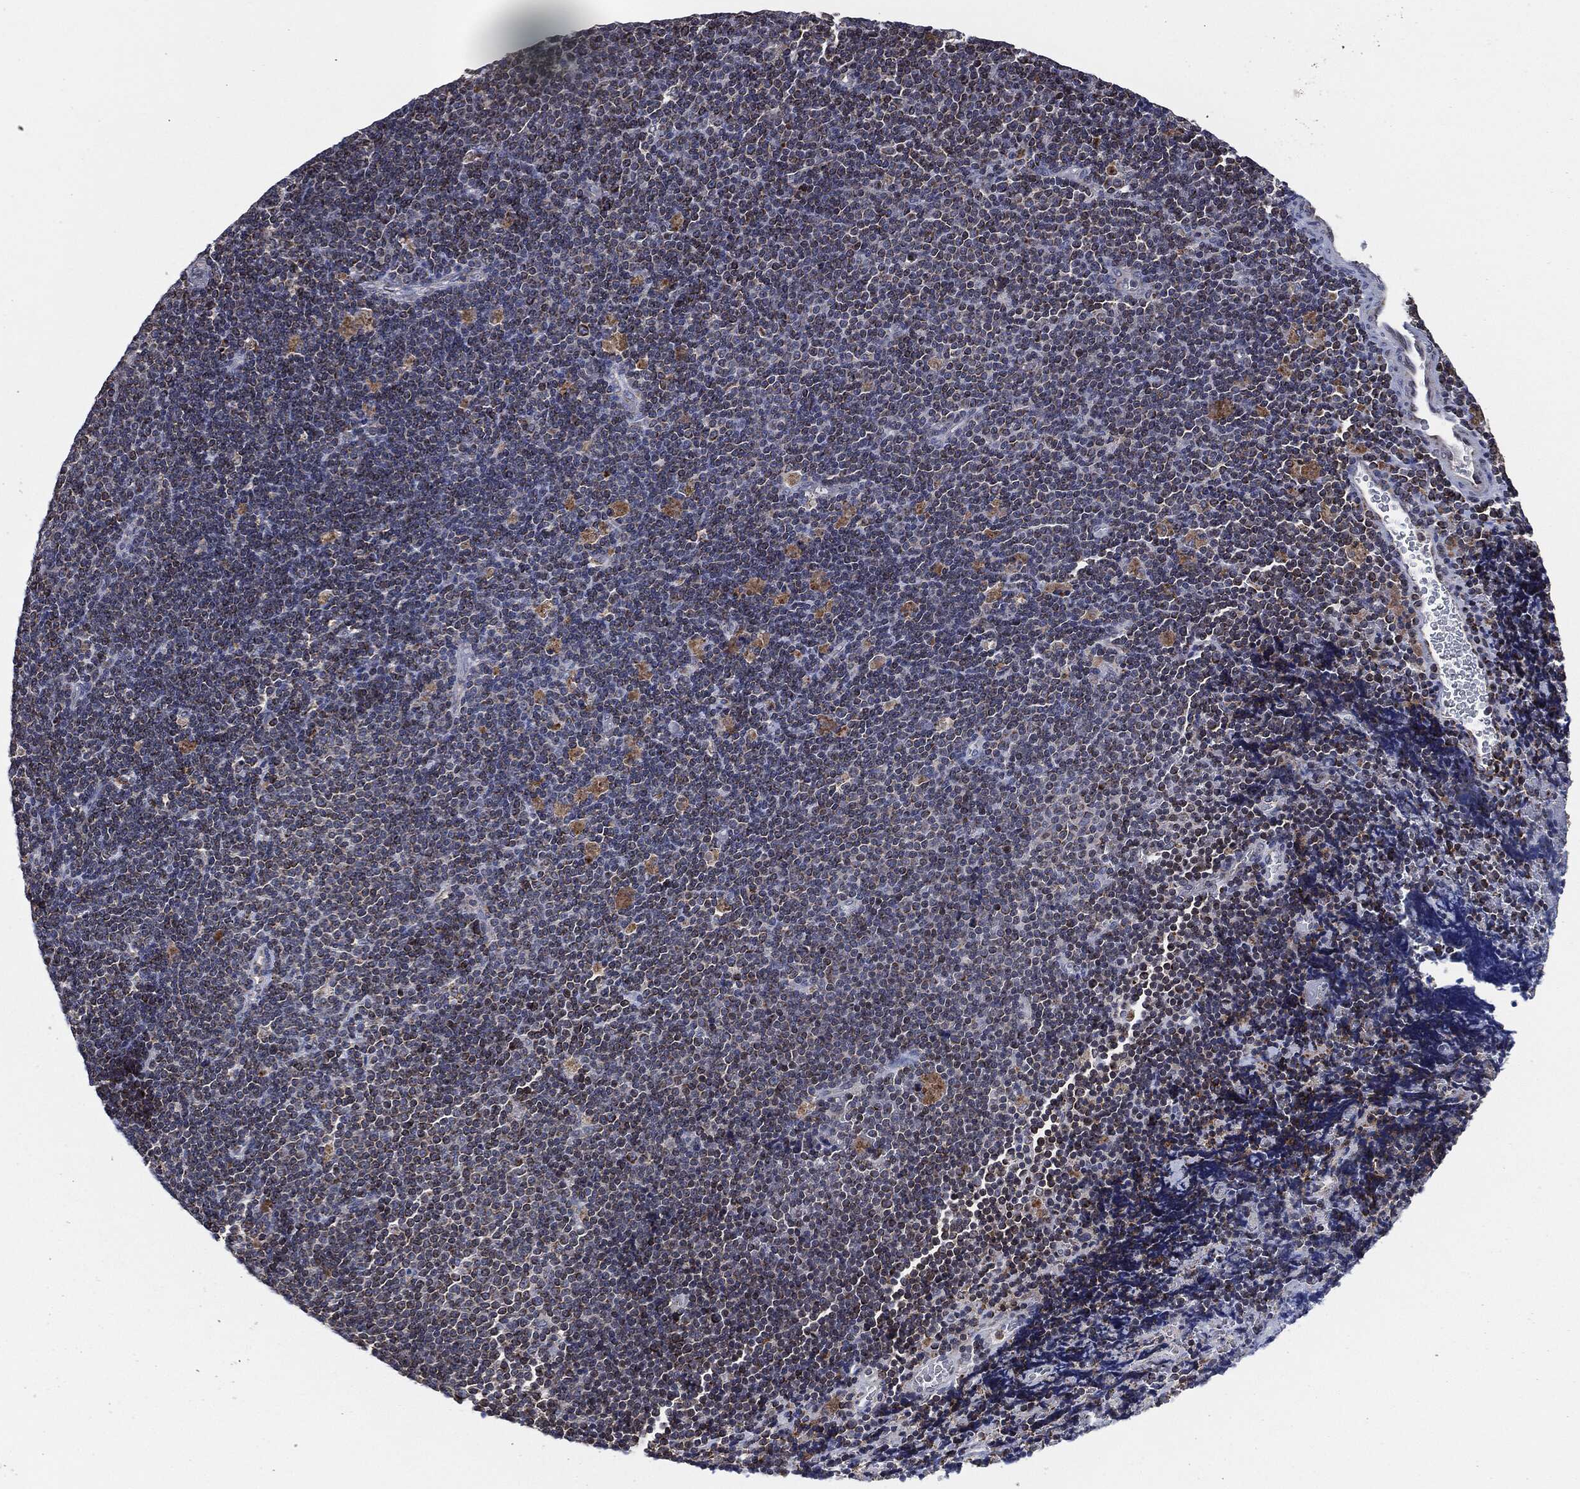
{"staining": {"intensity": "moderate", "quantity": "25%-75%", "location": "cytoplasmic/membranous"}, "tissue": "lymphoma", "cell_type": "Tumor cells", "image_type": "cancer", "snomed": [{"axis": "morphology", "description": "Malignant lymphoma, non-Hodgkin's type, Low grade"}, {"axis": "topography", "description": "Brain"}], "caption": "This is an image of immunohistochemistry staining of malignant lymphoma, non-Hodgkin's type (low-grade), which shows moderate expression in the cytoplasmic/membranous of tumor cells.", "gene": "NDUFV2", "patient": {"sex": "female", "age": 66}}